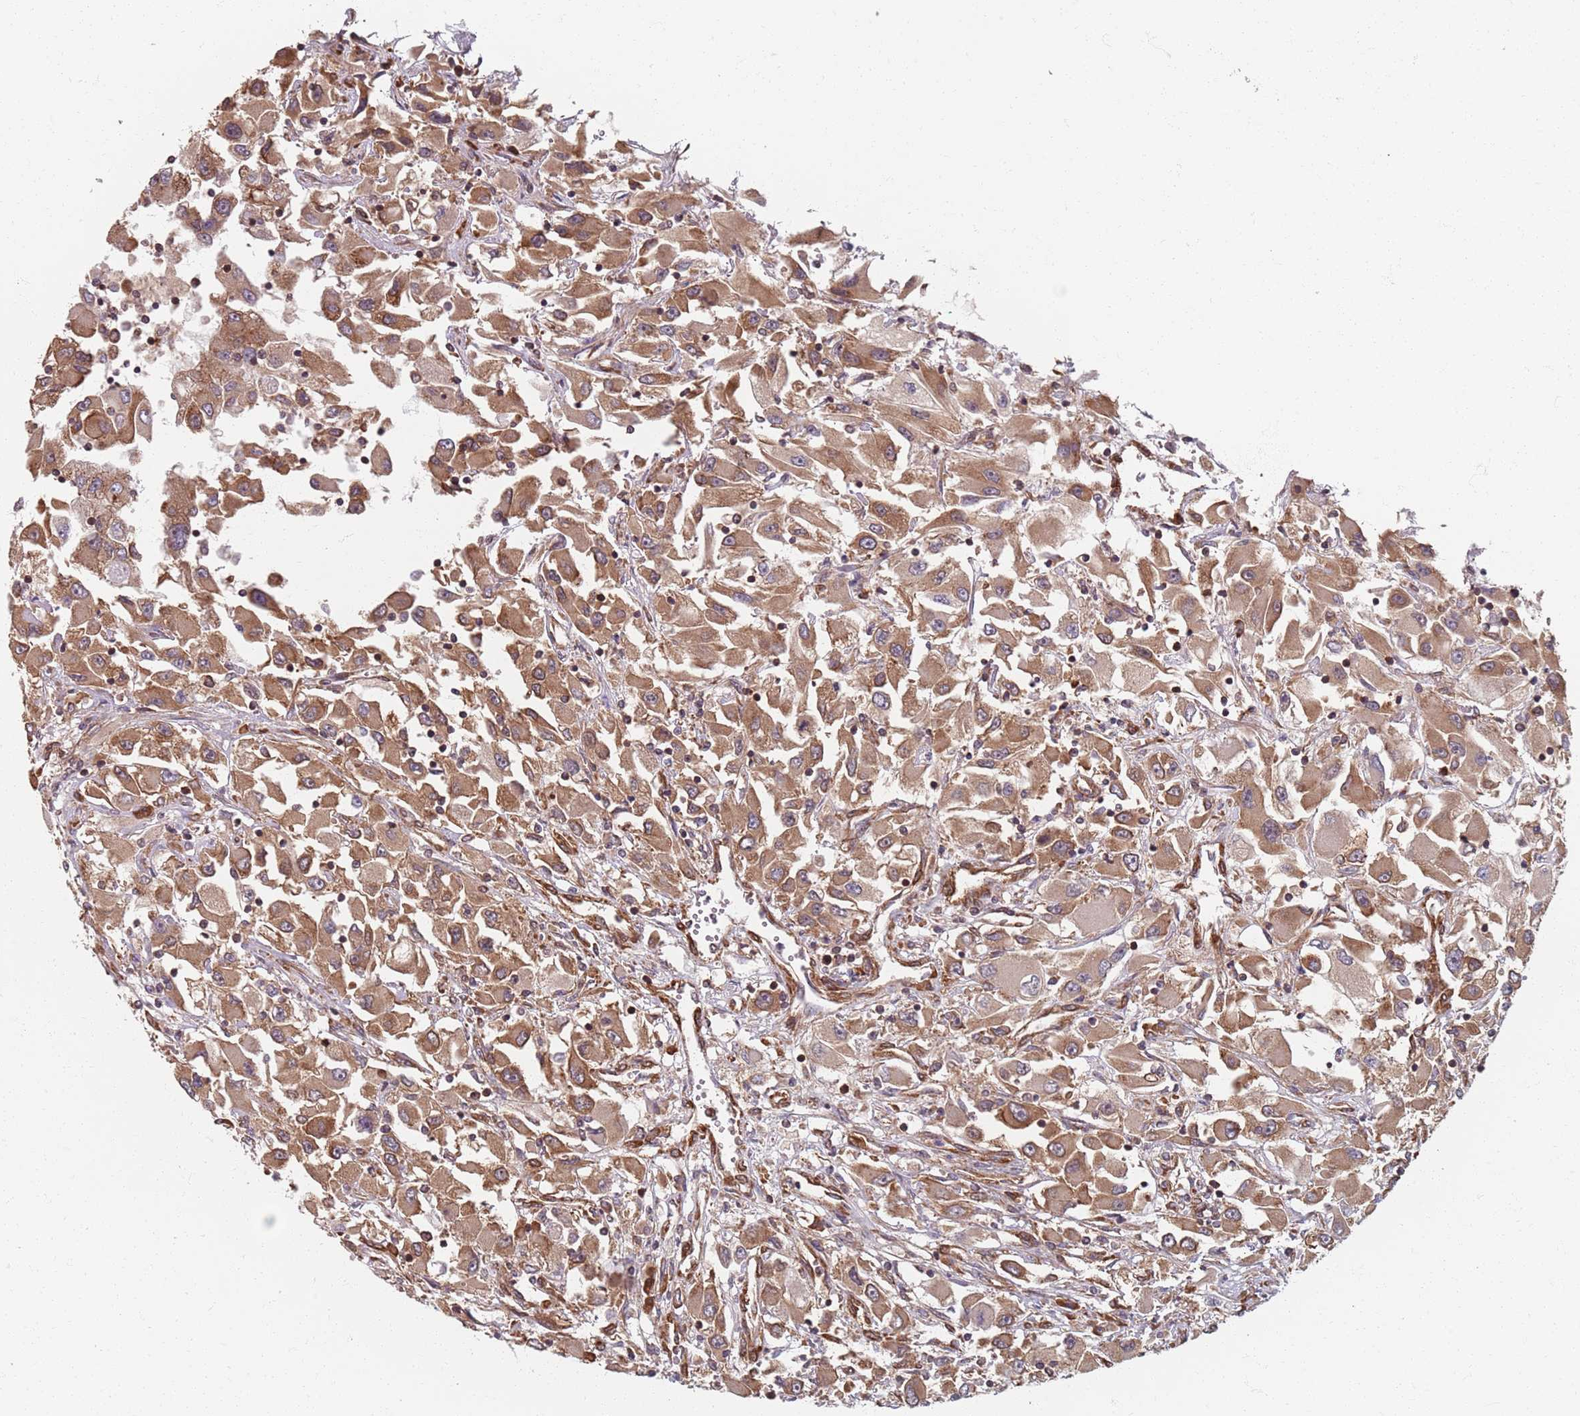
{"staining": {"intensity": "moderate", "quantity": ">75%", "location": "cytoplasmic/membranous"}, "tissue": "renal cancer", "cell_type": "Tumor cells", "image_type": "cancer", "snomed": [{"axis": "morphology", "description": "Adenocarcinoma, NOS"}, {"axis": "topography", "description": "Kidney"}], "caption": "Protein staining of renal adenocarcinoma tissue exhibits moderate cytoplasmic/membranous staining in about >75% of tumor cells.", "gene": "NOTCH3", "patient": {"sex": "female", "age": 52}}